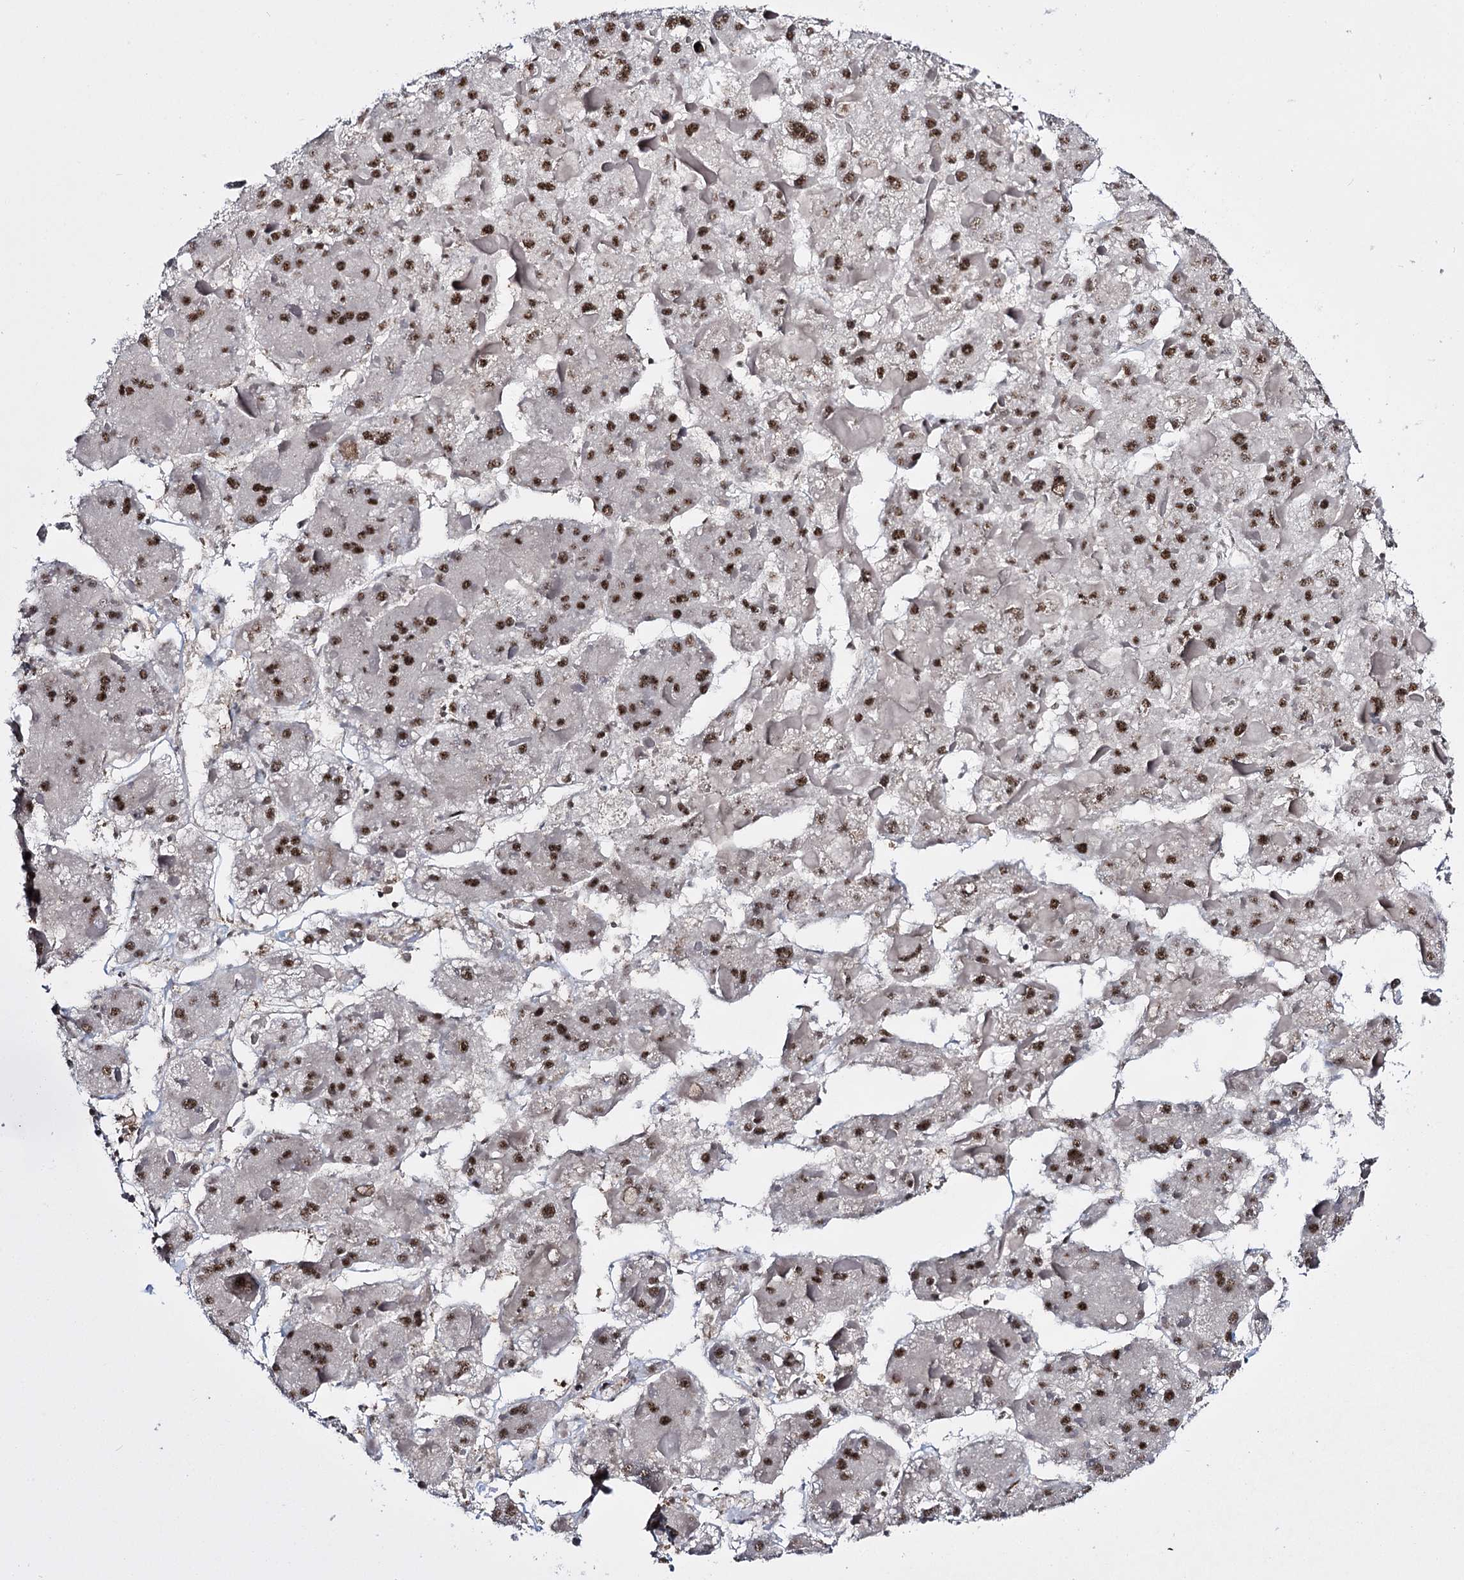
{"staining": {"intensity": "strong", "quantity": ">75%", "location": "nuclear"}, "tissue": "liver cancer", "cell_type": "Tumor cells", "image_type": "cancer", "snomed": [{"axis": "morphology", "description": "Carcinoma, Hepatocellular, NOS"}, {"axis": "topography", "description": "Liver"}], "caption": "A high amount of strong nuclear staining is present in approximately >75% of tumor cells in liver cancer tissue.", "gene": "PRPF40A", "patient": {"sex": "female", "age": 73}}